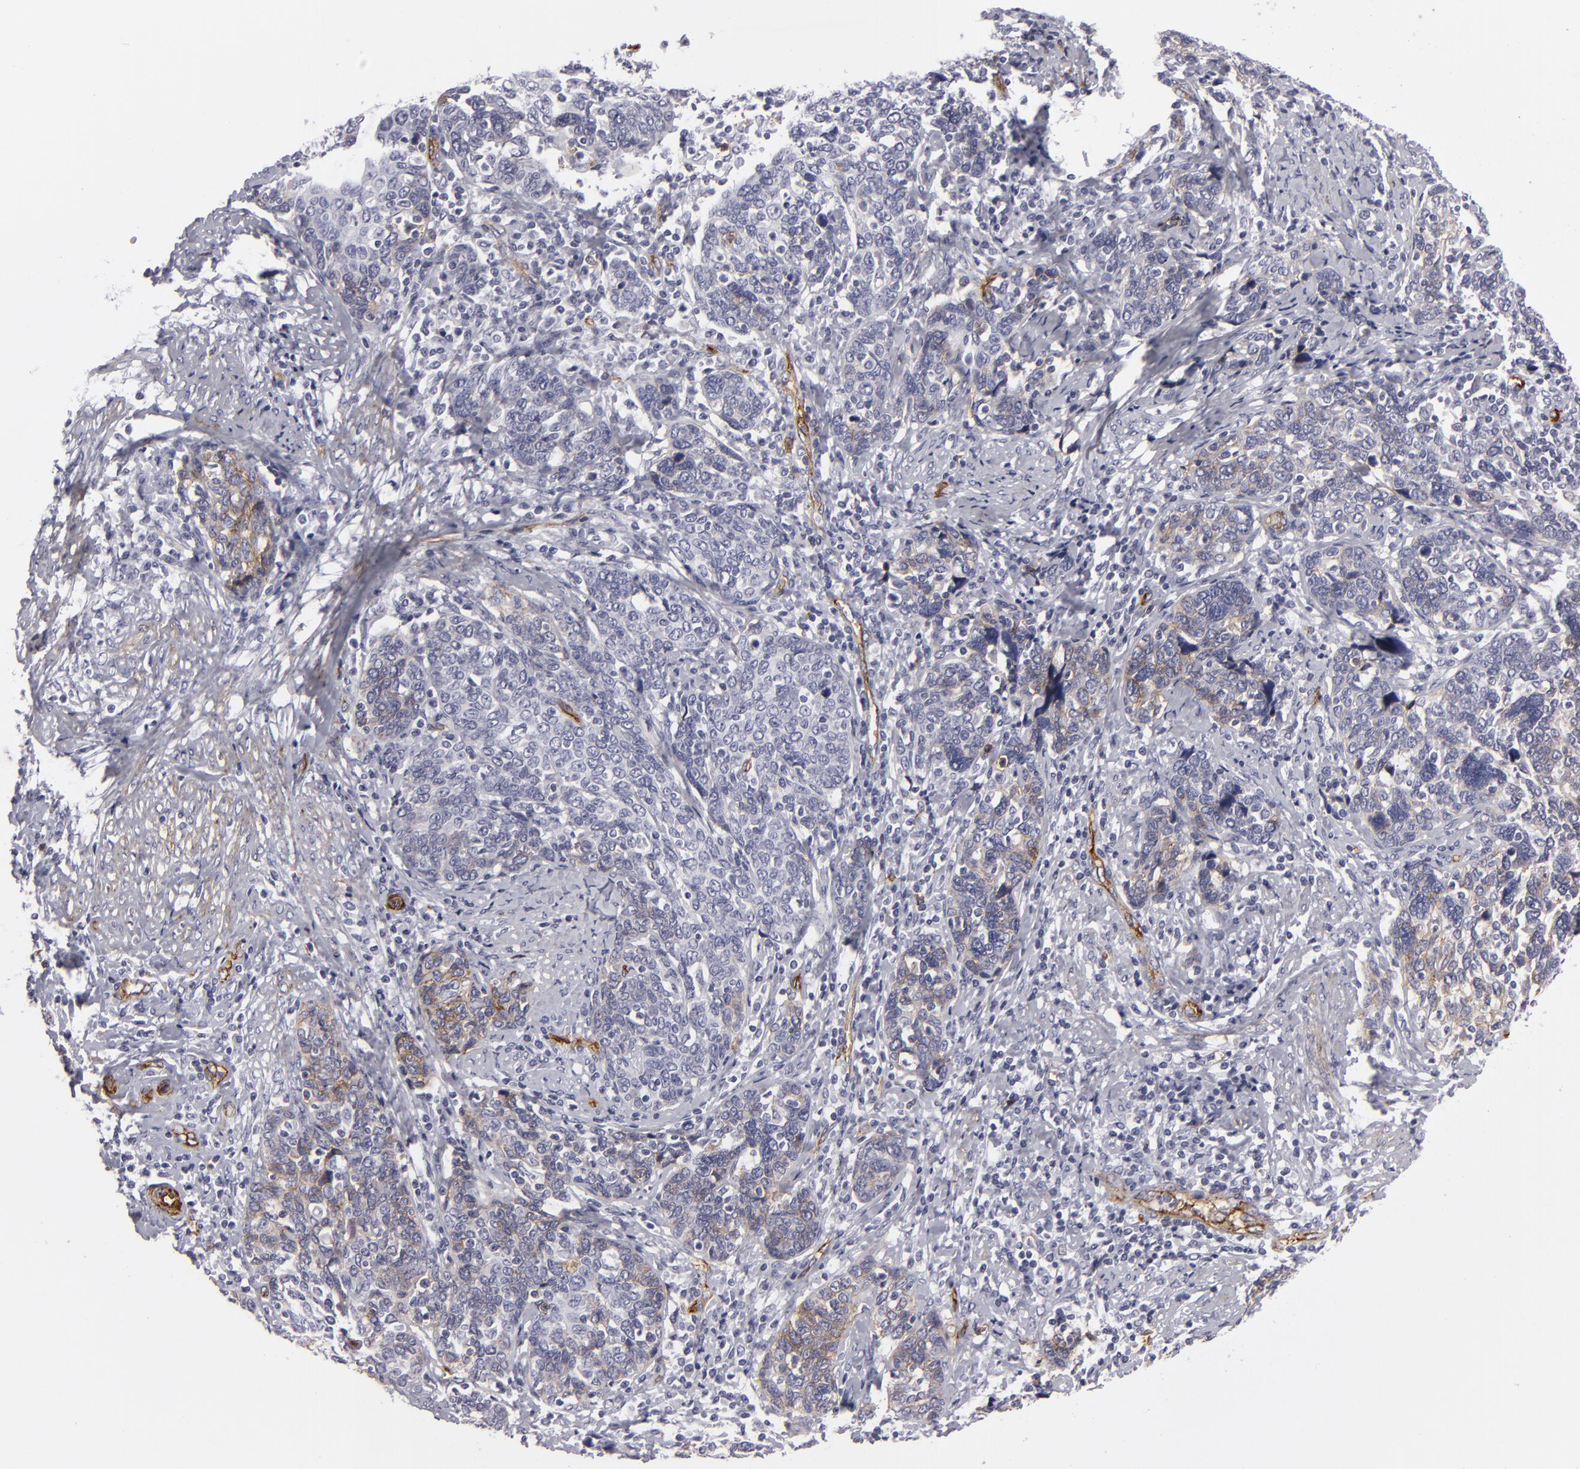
{"staining": {"intensity": "weak", "quantity": "25%-75%", "location": "cytoplasmic/membranous"}, "tissue": "cervical cancer", "cell_type": "Tumor cells", "image_type": "cancer", "snomed": [{"axis": "morphology", "description": "Squamous cell carcinoma, NOS"}, {"axis": "topography", "description": "Cervix"}], "caption": "Cervical squamous cell carcinoma was stained to show a protein in brown. There is low levels of weak cytoplasmic/membranous staining in approximately 25%-75% of tumor cells.", "gene": "MCAM", "patient": {"sex": "female", "age": 41}}